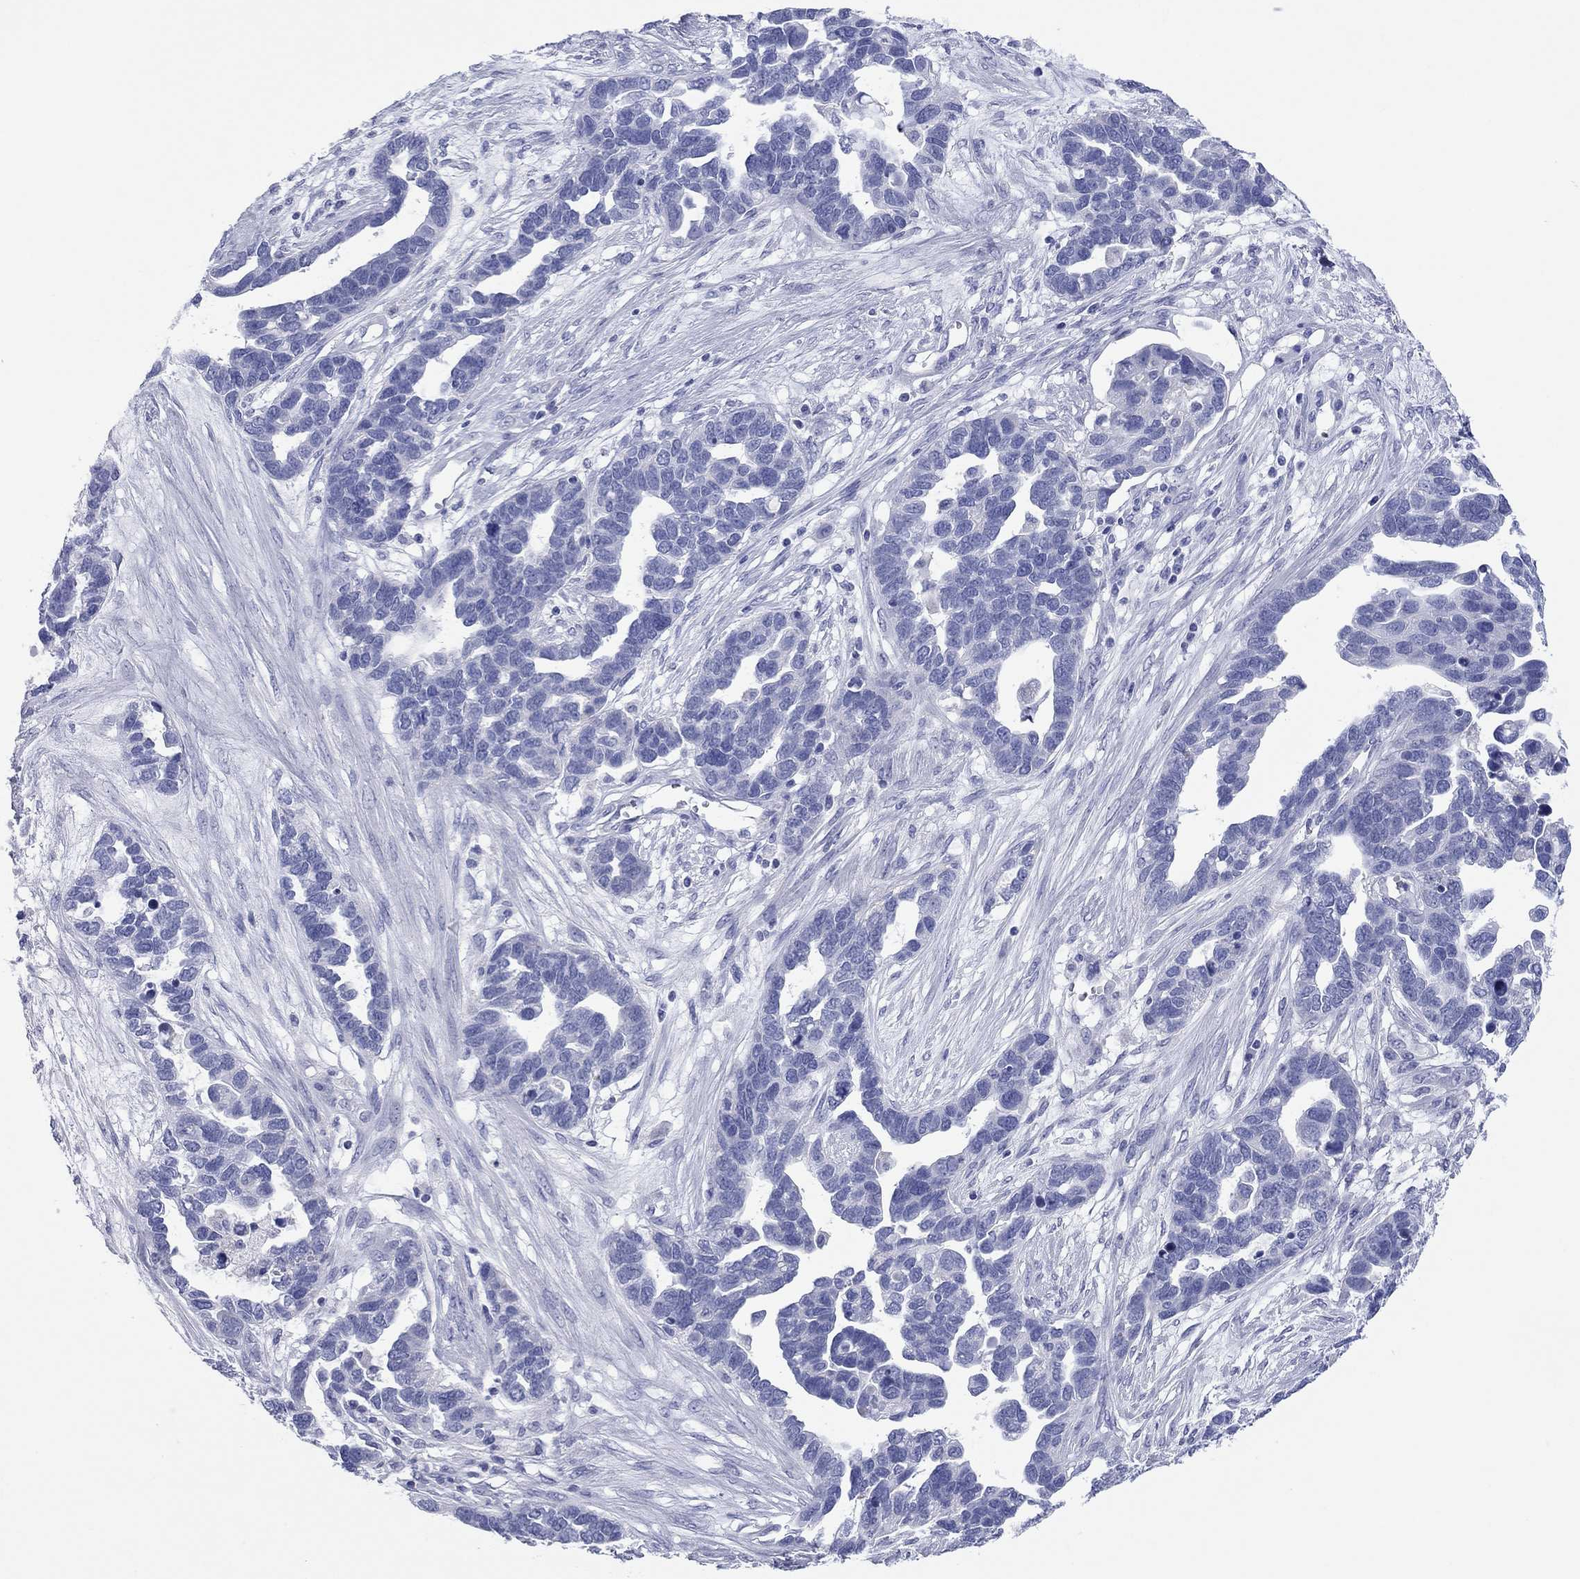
{"staining": {"intensity": "negative", "quantity": "none", "location": "none"}, "tissue": "ovarian cancer", "cell_type": "Tumor cells", "image_type": "cancer", "snomed": [{"axis": "morphology", "description": "Cystadenocarcinoma, serous, NOS"}, {"axis": "topography", "description": "Ovary"}], "caption": "High power microscopy image of an immunohistochemistry (IHC) photomicrograph of ovarian serous cystadenocarcinoma, revealing no significant positivity in tumor cells. (DAB immunohistochemistry (IHC) visualized using brightfield microscopy, high magnification).", "gene": "VSIG10", "patient": {"sex": "female", "age": 54}}